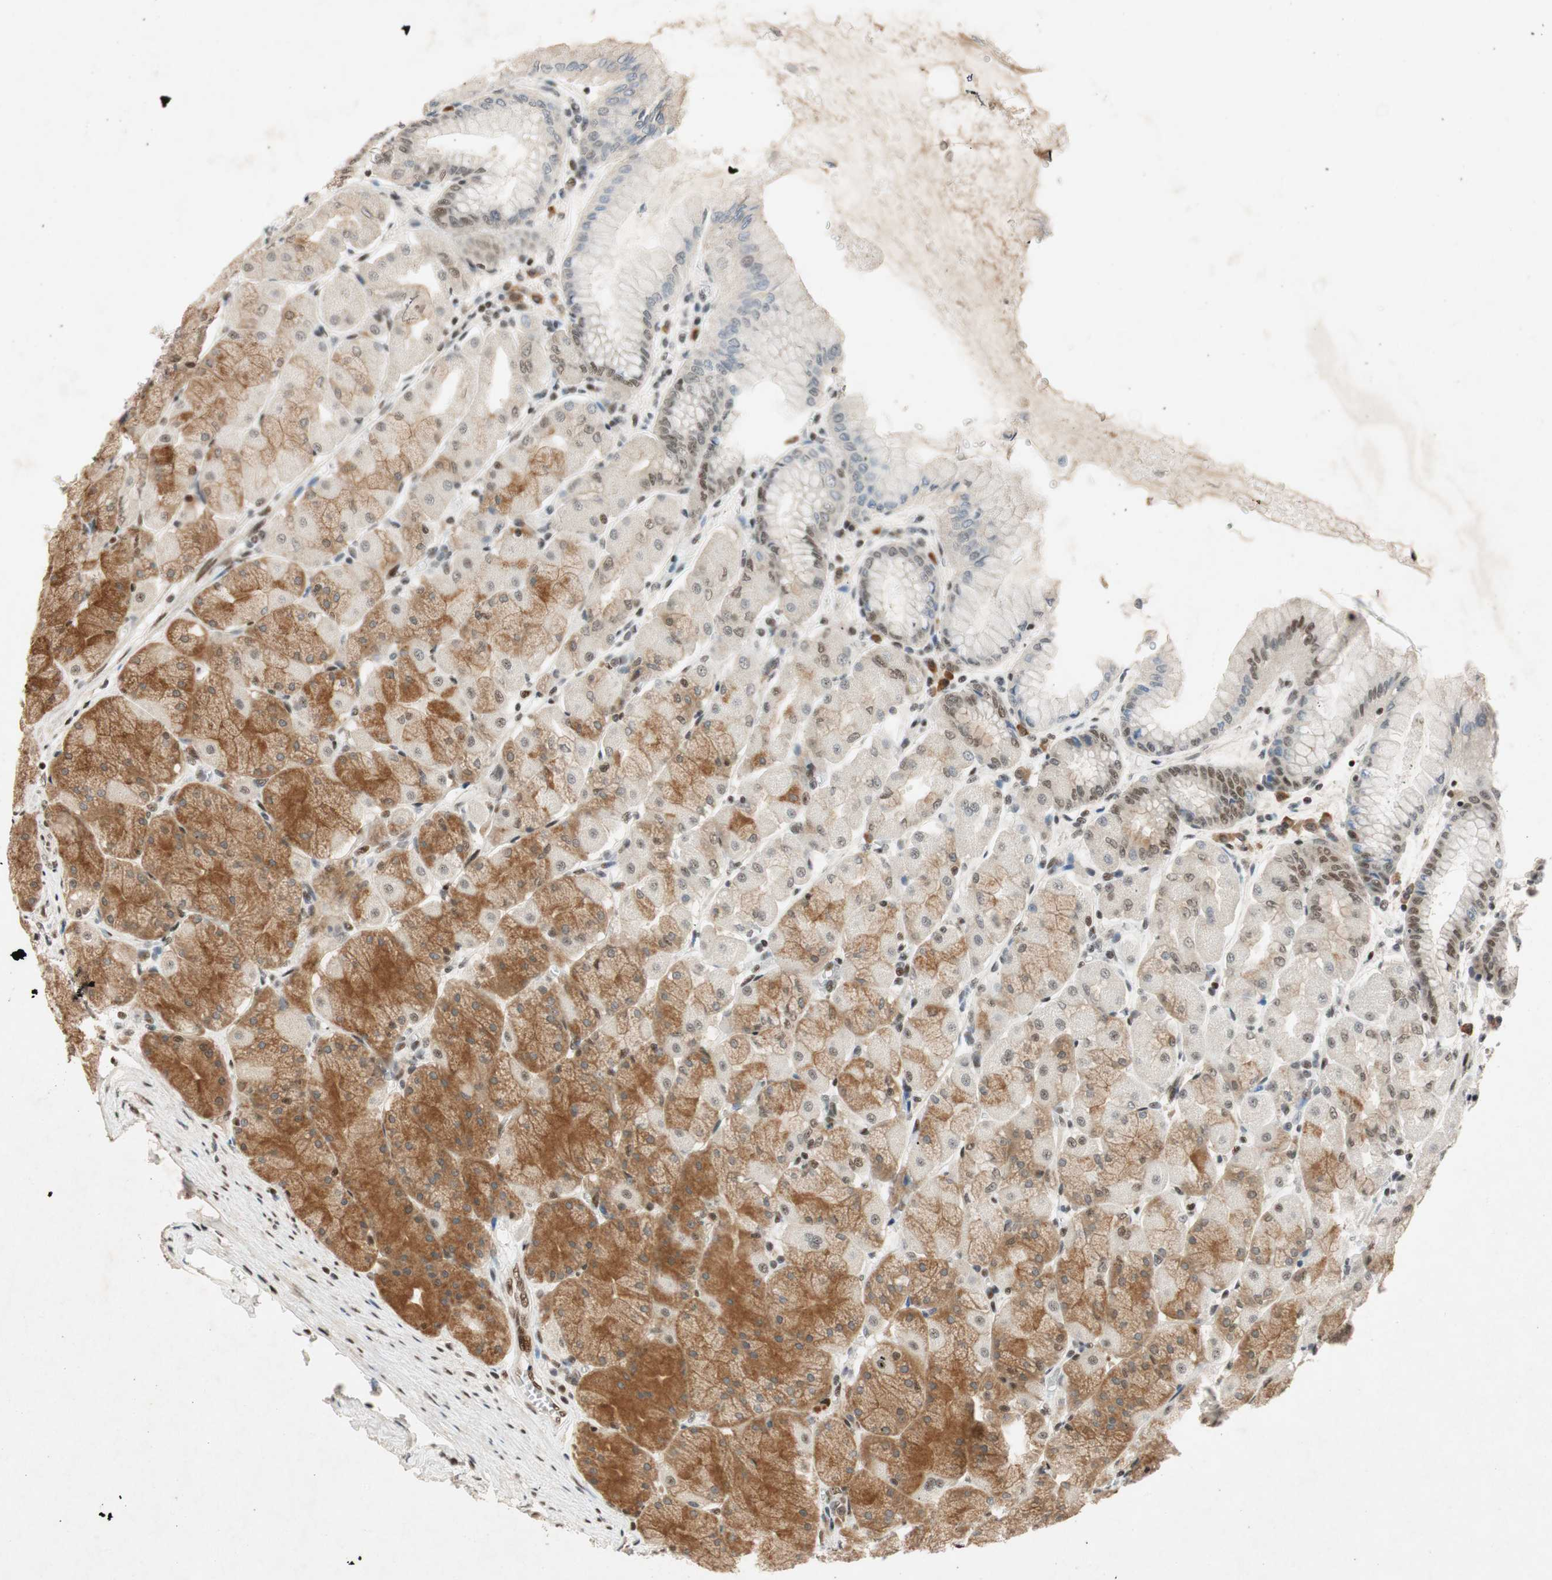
{"staining": {"intensity": "strong", "quantity": ">75%", "location": "cytoplasmic/membranous,nuclear"}, "tissue": "stomach", "cell_type": "Glandular cells", "image_type": "normal", "snomed": [{"axis": "morphology", "description": "Normal tissue, NOS"}, {"axis": "topography", "description": "Stomach, upper"}], "caption": "Immunohistochemistry micrograph of benign stomach: human stomach stained using immunohistochemistry (IHC) demonstrates high levels of strong protein expression localized specifically in the cytoplasmic/membranous,nuclear of glandular cells, appearing as a cytoplasmic/membranous,nuclear brown color.", "gene": "NCBP3", "patient": {"sex": "female", "age": 56}}